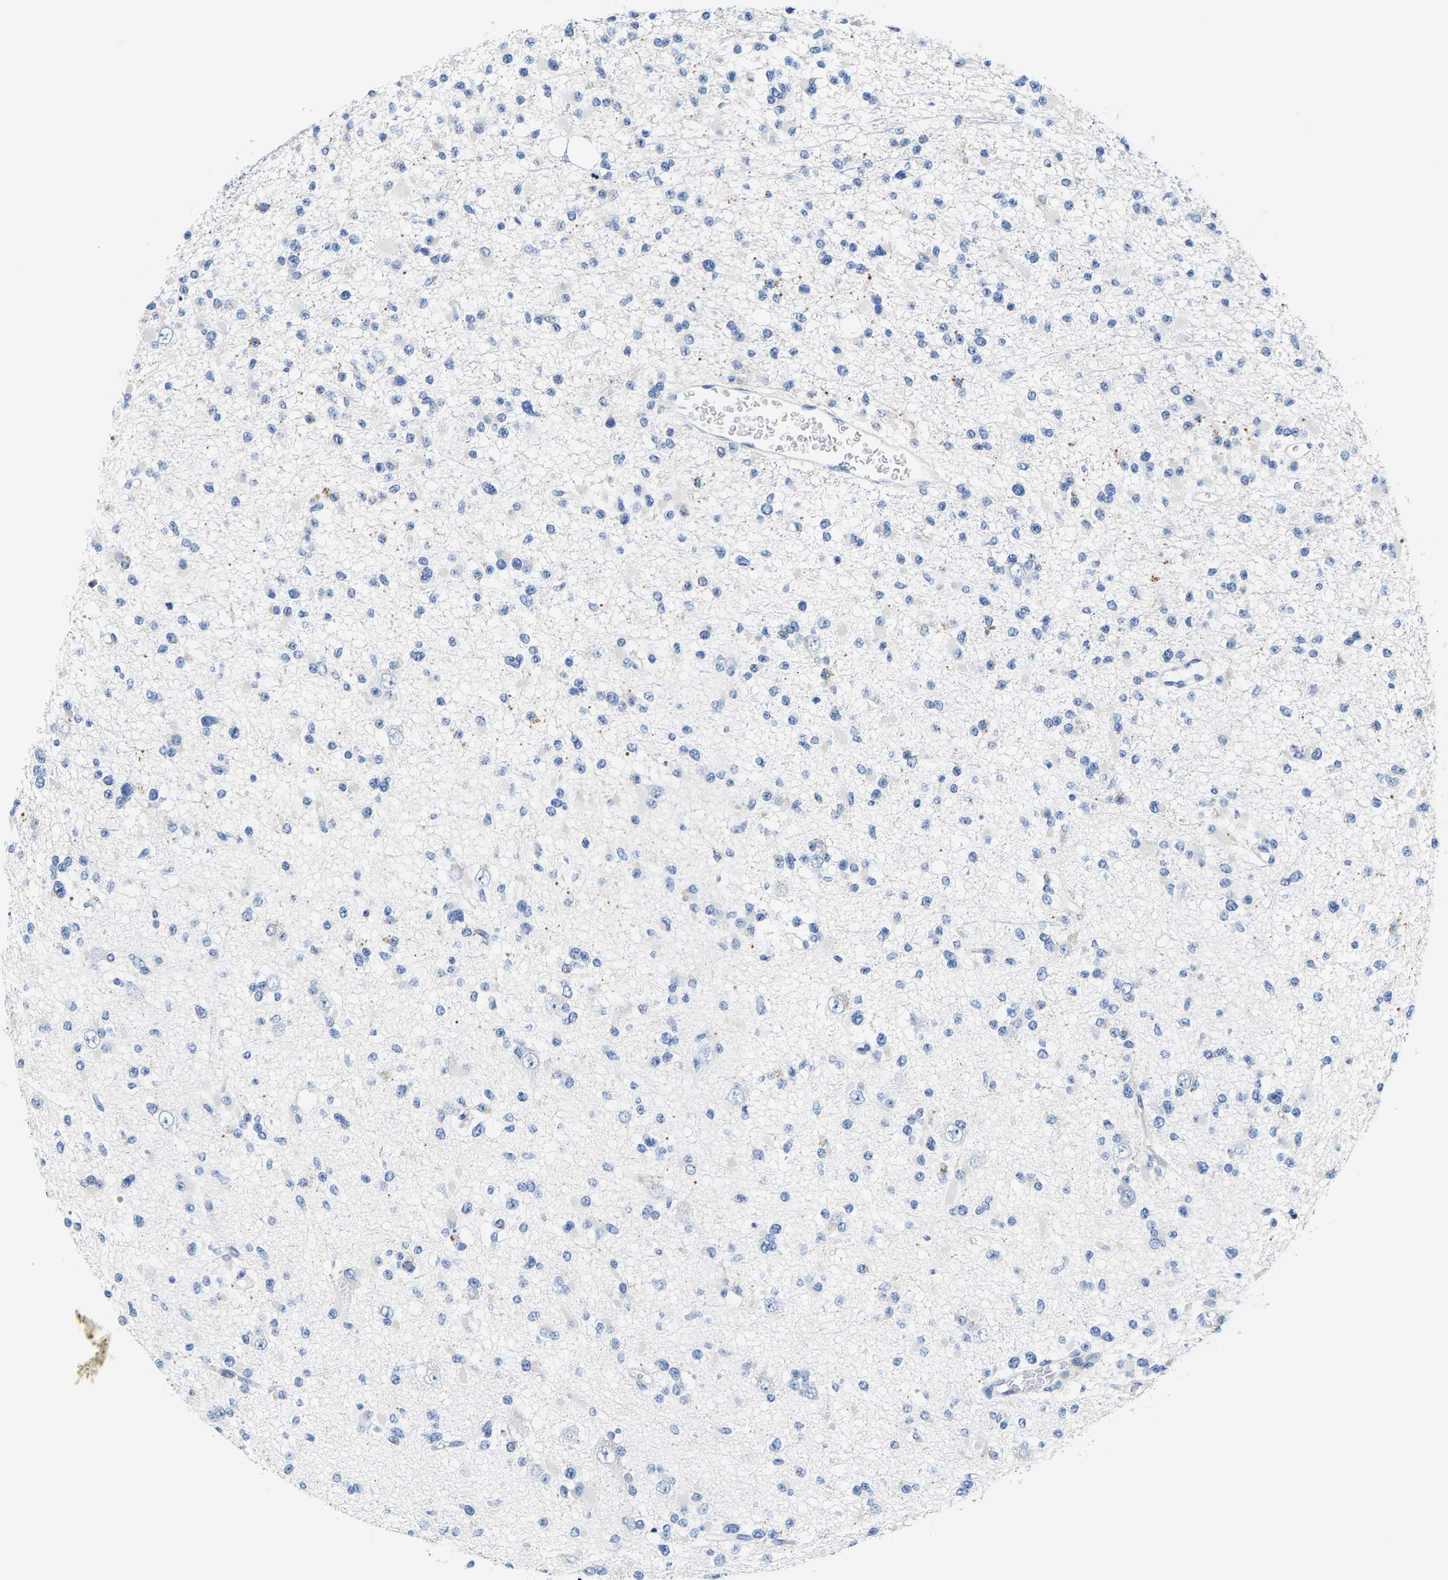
{"staining": {"intensity": "negative", "quantity": "none", "location": "none"}, "tissue": "glioma", "cell_type": "Tumor cells", "image_type": "cancer", "snomed": [{"axis": "morphology", "description": "Glioma, malignant, Low grade"}, {"axis": "topography", "description": "Brain"}], "caption": "Tumor cells are negative for protein expression in human glioma. (Brightfield microscopy of DAB (3,3'-diaminobenzidine) immunohistochemistry (IHC) at high magnification).", "gene": "KLHL1", "patient": {"sex": "female", "age": 22}}